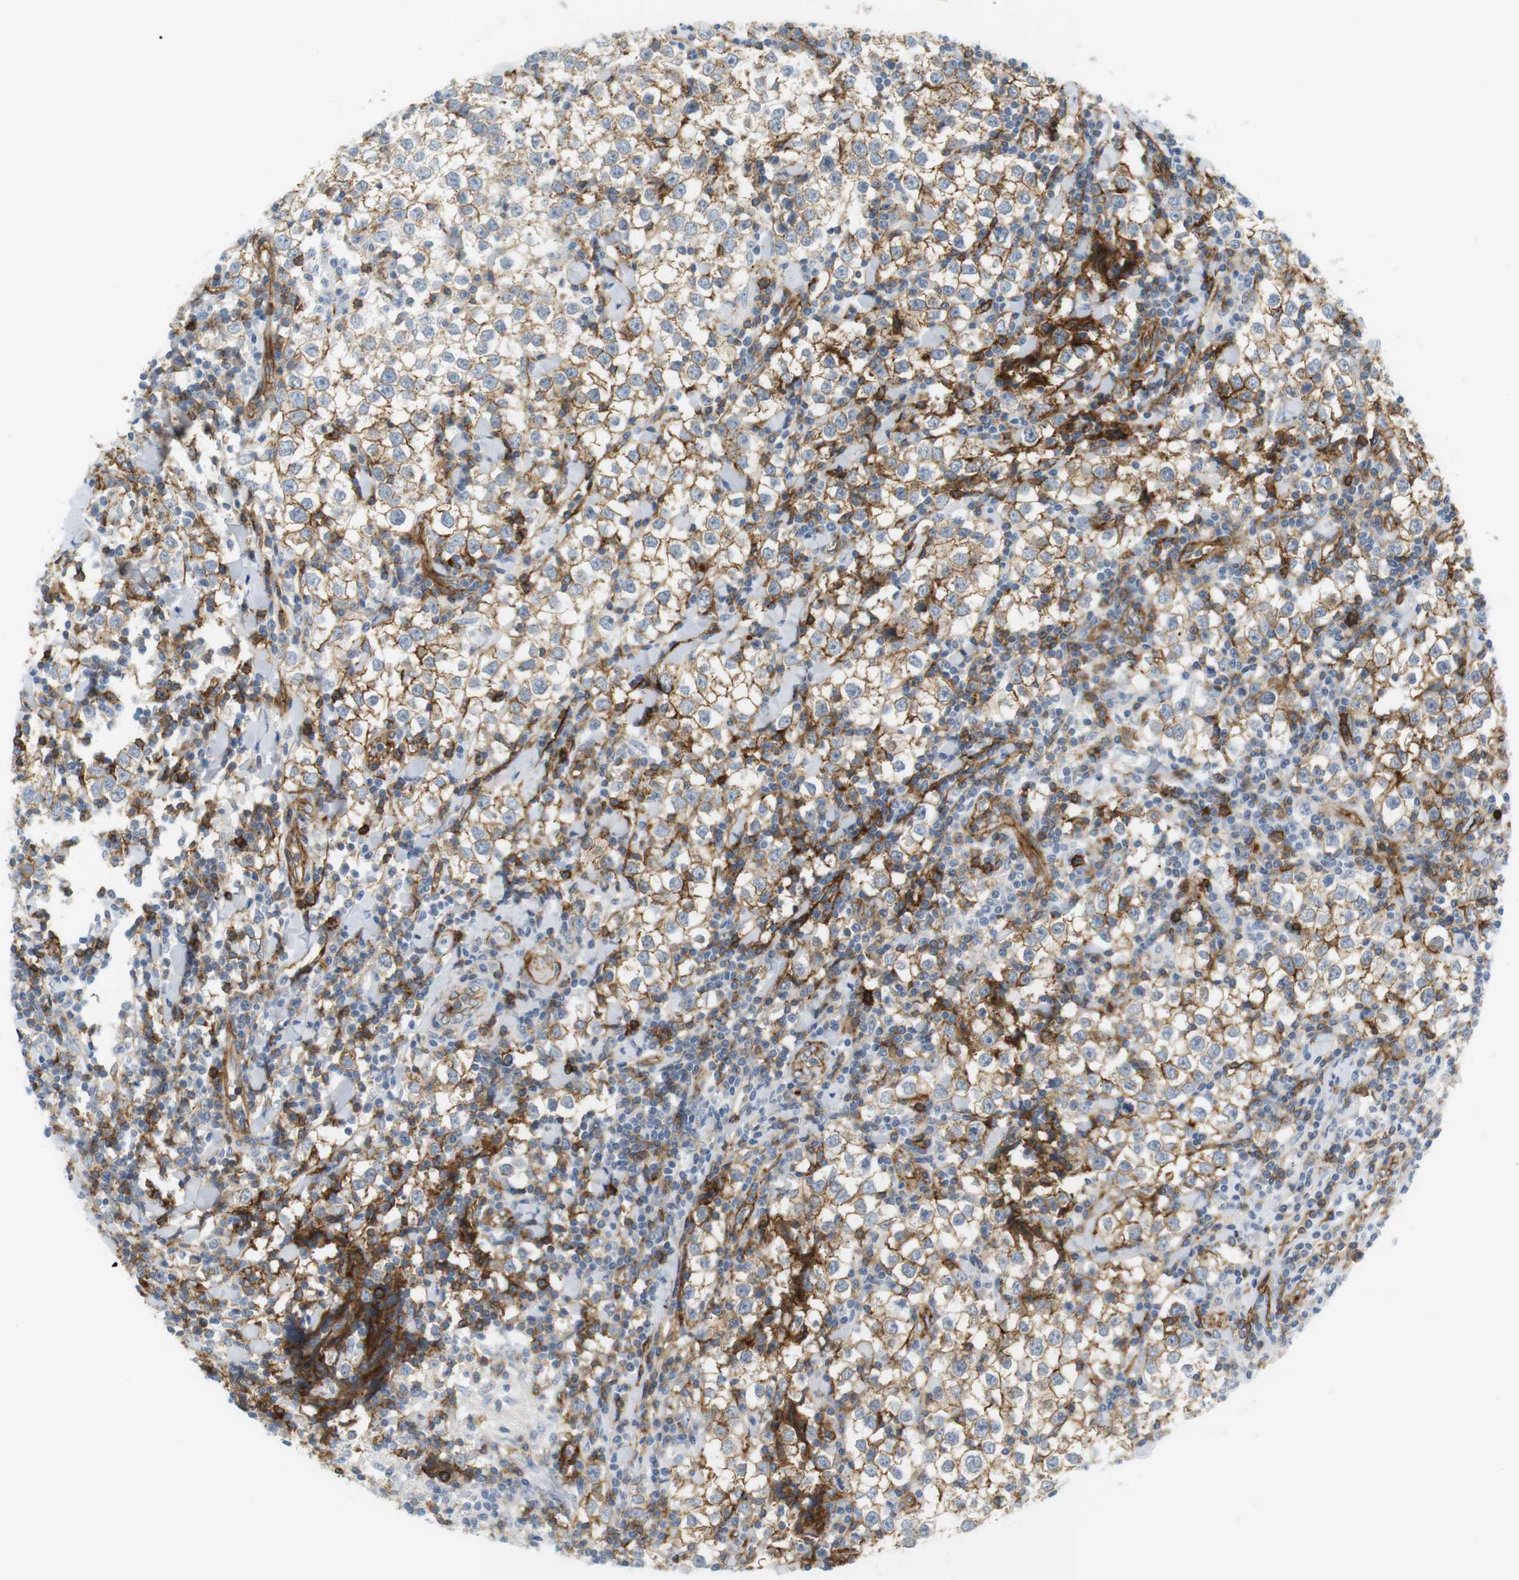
{"staining": {"intensity": "moderate", "quantity": ">75%", "location": "cytoplasmic/membranous"}, "tissue": "testis cancer", "cell_type": "Tumor cells", "image_type": "cancer", "snomed": [{"axis": "morphology", "description": "Seminoma, NOS"}, {"axis": "morphology", "description": "Carcinoma, Embryonal, NOS"}, {"axis": "topography", "description": "Testis"}], "caption": "There is medium levels of moderate cytoplasmic/membranous expression in tumor cells of testis embryonal carcinoma, as demonstrated by immunohistochemical staining (brown color).", "gene": "F2R", "patient": {"sex": "male", "age": 36}}